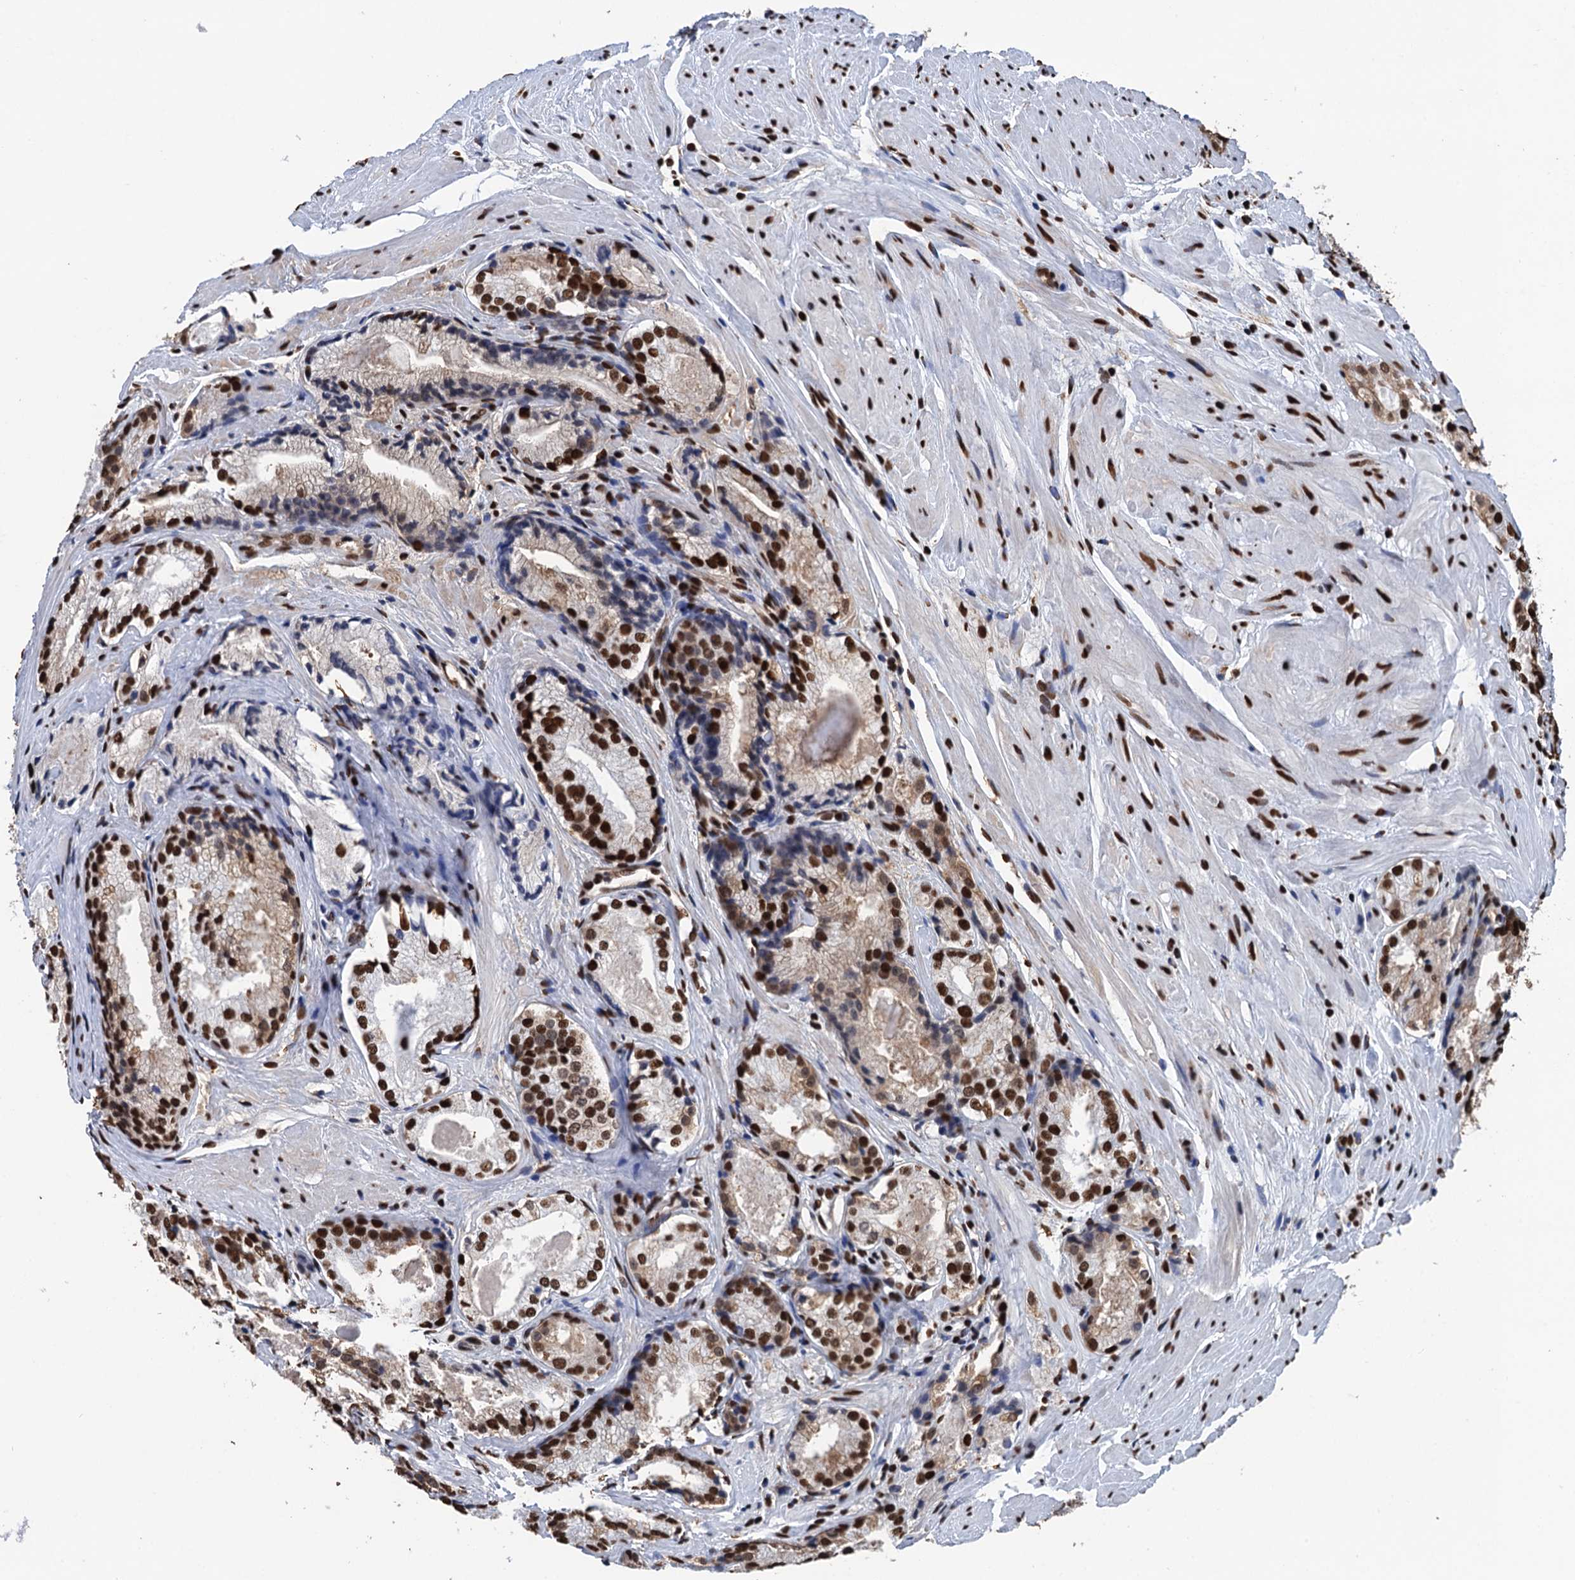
{"staining": {"intensity": "strong", "quantity": ">75%", "location": "nuclear"}, "tissue": "prostate cancer", "cell_type": "Tumor cells", "image_type": "cancer", "snomed": [{"axis": "morphology", "description": "Adenocarcinoma, Low grade"}, {"axis": "topography", "description": "Prostate"}], "caption": "Immunohistochemistry (IHC) photomicrograph of neoplastic tissue: prostate adenocarcinoma (low-grade) stained using immunohistochemistry (IHC) exhibits high levels of strong protein expression localized specifically in the nuclear of tumor cells, appearing as a nuclear brown color.", "gene": "UBA2", "patient": {"sex": "male", "age": 54}}